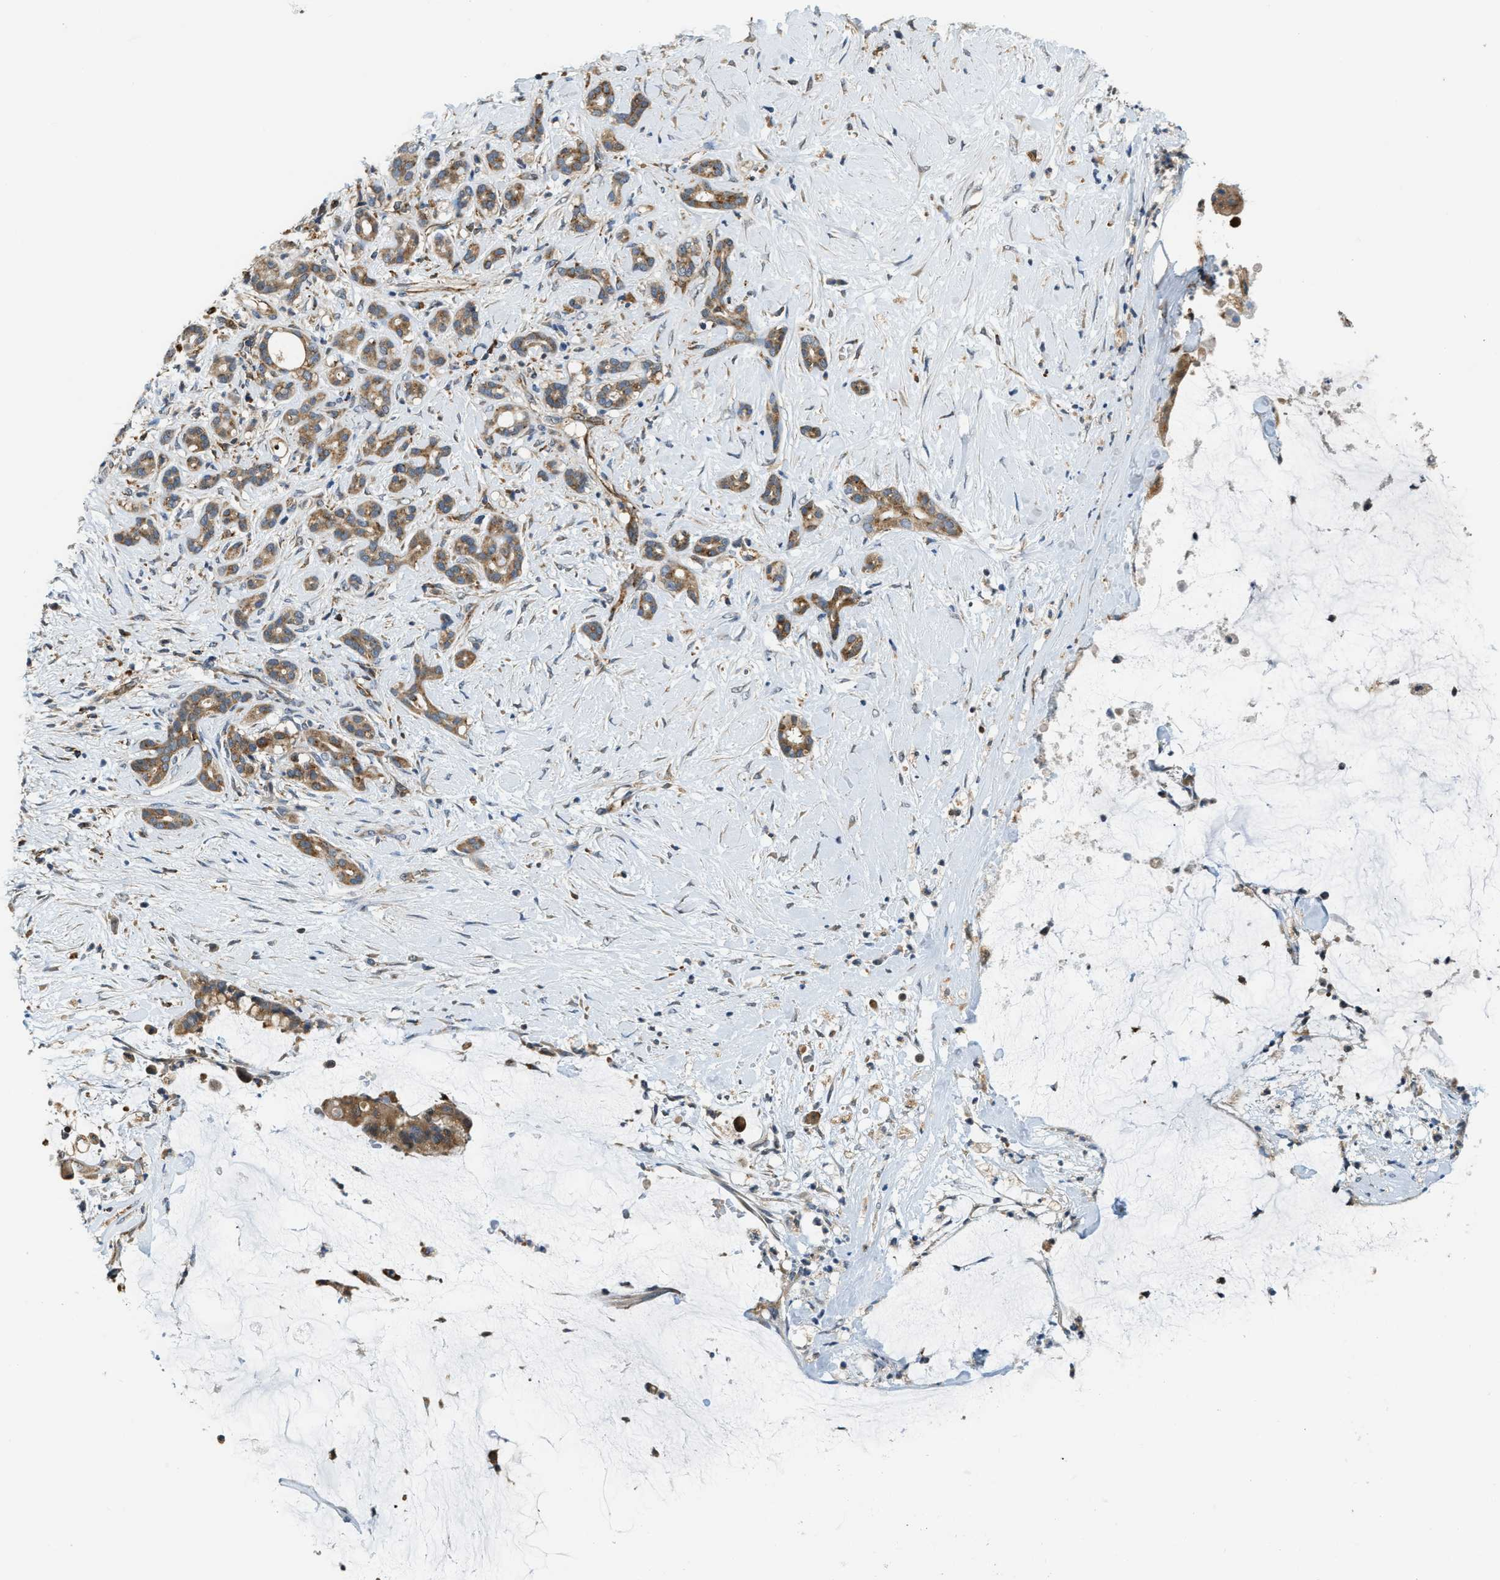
{"staining": {"intensity": "moderate", "quantity": ">75%", "location": "cytoplasmic/membranous"}, "tissue": "pancreatic cancer", "cell_type": "Tumor cells", "image_type": "cancer", "snomed": [{"axis": "morphology", "description": "Adenocarcinoma, NOS"}, {"axis": "topography", "description": "Pancreas"}], "caption": "Immunohistochemistry (IHC) of human pancreatic adenocarcinoma exhibits medium levels of moderate cytoplasmic/membranous expression in approximately >75% of tumor cells. (DAB (3,3'-diaminobenzidine) IHC with brightfield microscopy, high magnification).", "gene": "STARD3NL", "patient": {"sex": "male", "age": 41}}